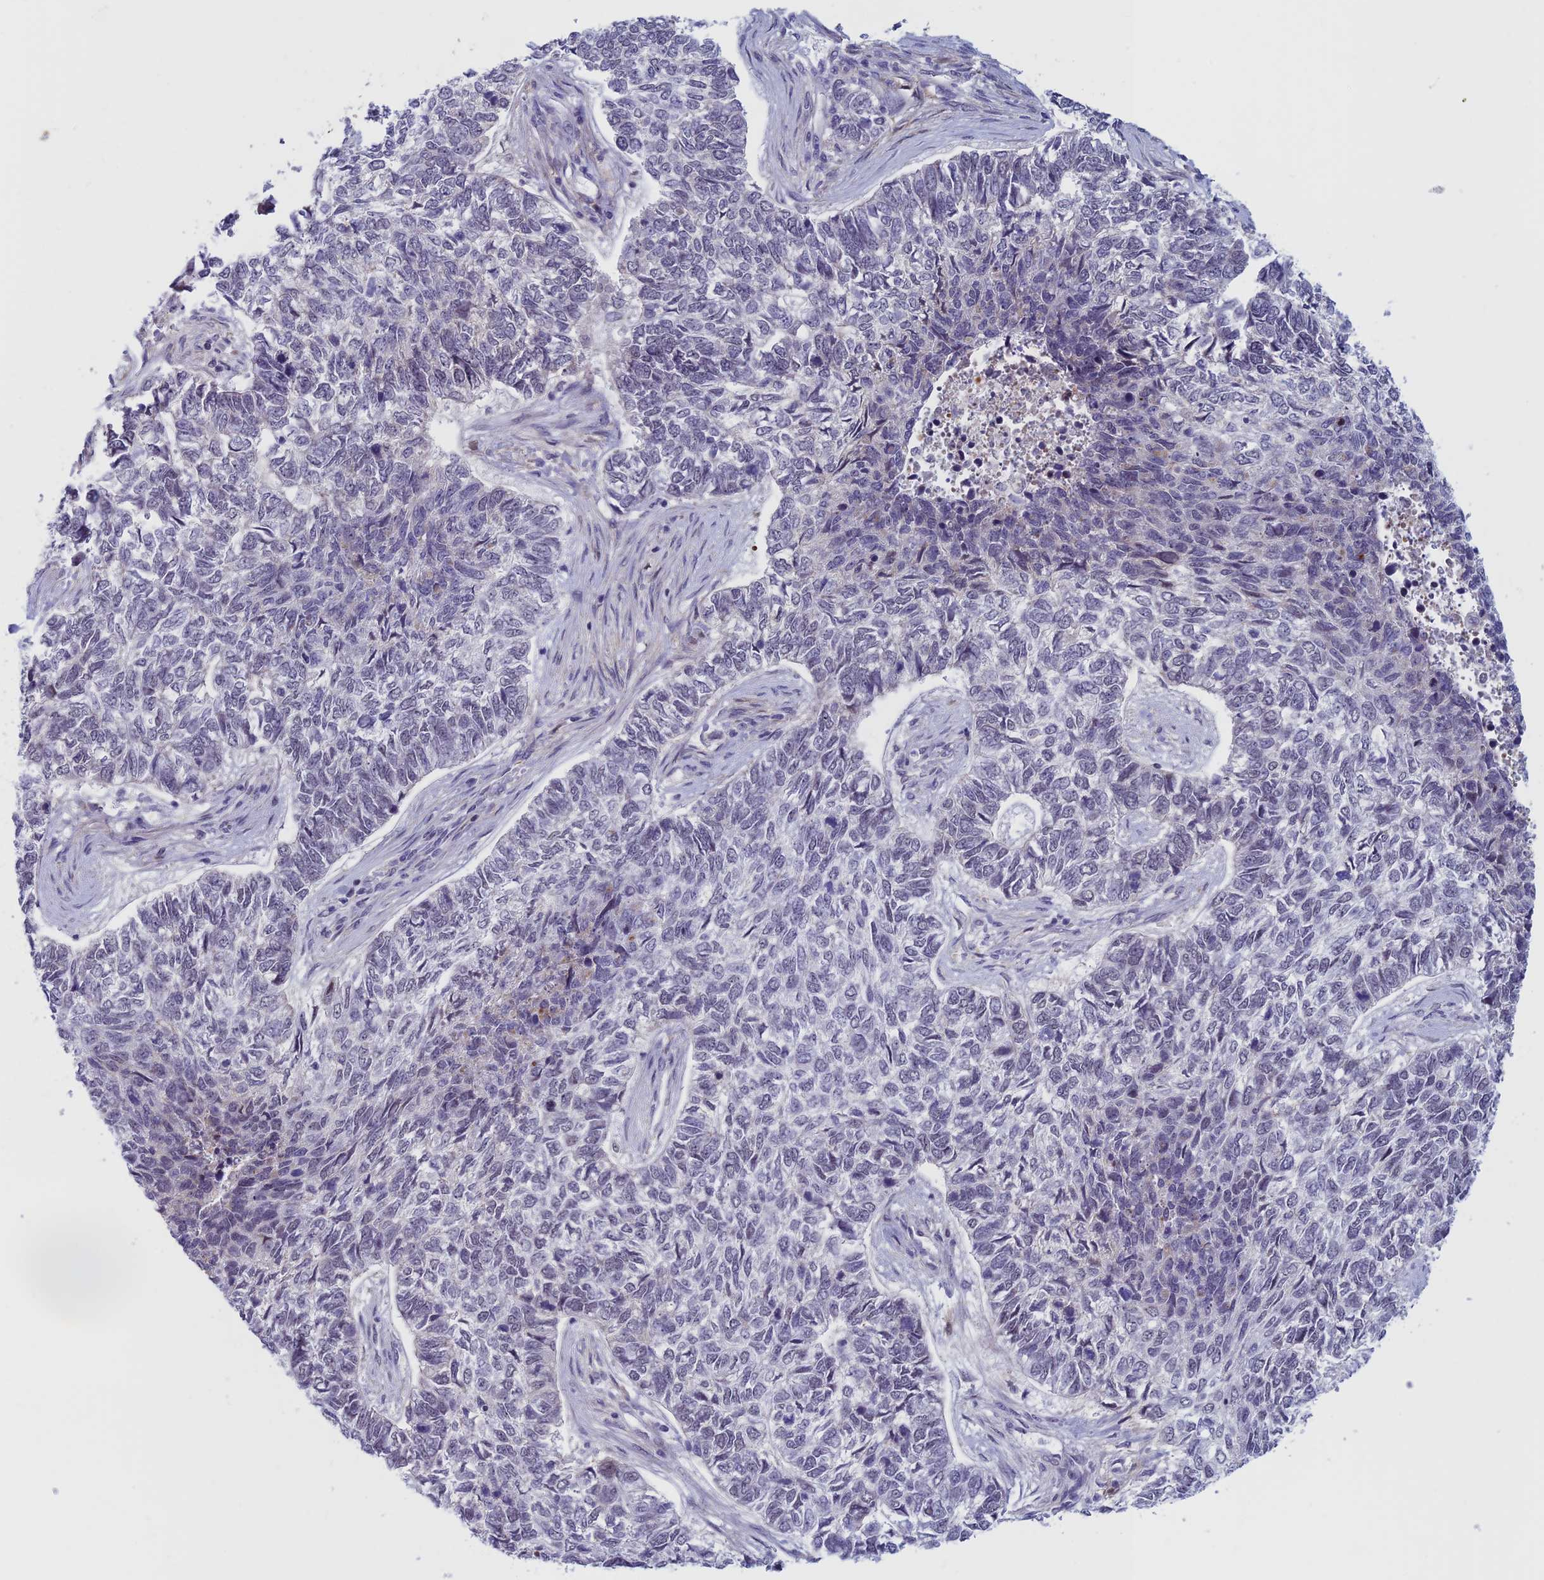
{"staining": {"intensity": "negative", "quantity": "none", "location": "none"}, "tissue": "skin cancer", "cell_type": "Tumor cells", "image_type": "cancer", "snomed": [{"axis": "morphology", "description": "Basal cell carcinoma"}, {"axis": "topography", "description": "Skin"}], "caption": "The photomicrograph exhibits no significant positivity in tumor cells of basal cell carcinoma (skin).", "gene": "ASH2L", "patient": {"sex": "female", "age": 65}}